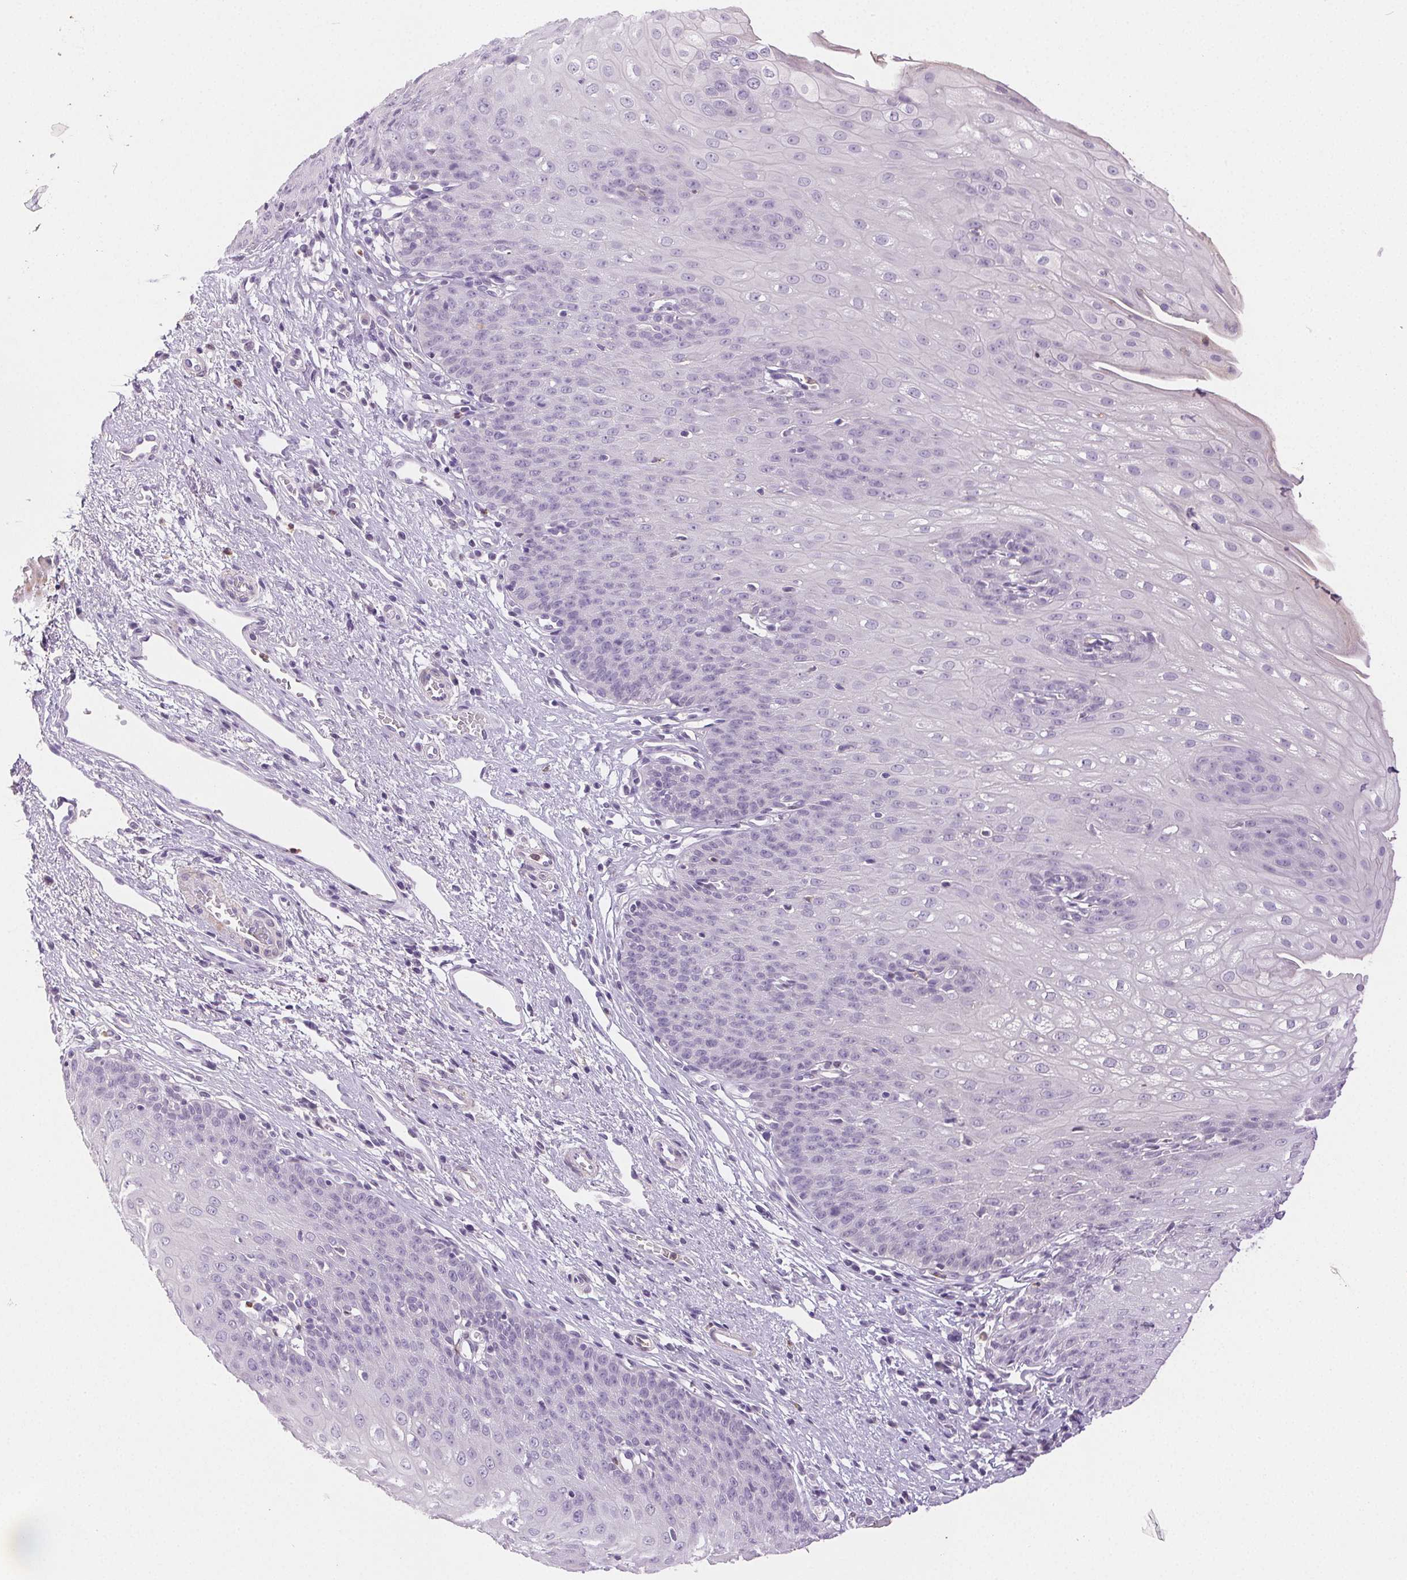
{"staining": {"intensity": "negative", "quantity": "none", "location": "none"}, "tissue": "esophagus", "cell_type": "Squamous epithelial cells", "image_type": "normal", "snomed": [{"axis": "morphology", "description": "Normal tissue, NOS"}, {"axis": "topography", "description": "Esophagus"}], "caption": "Micrograph shows no significant protein expression in squamous epithelial cells of benign esophagus. The staining is performed using DAB brown chromogen with nuclei counter-stained in using hematoxylin.", "gene": "EMX2", "patient": {"sex": "male", "age": 71}}